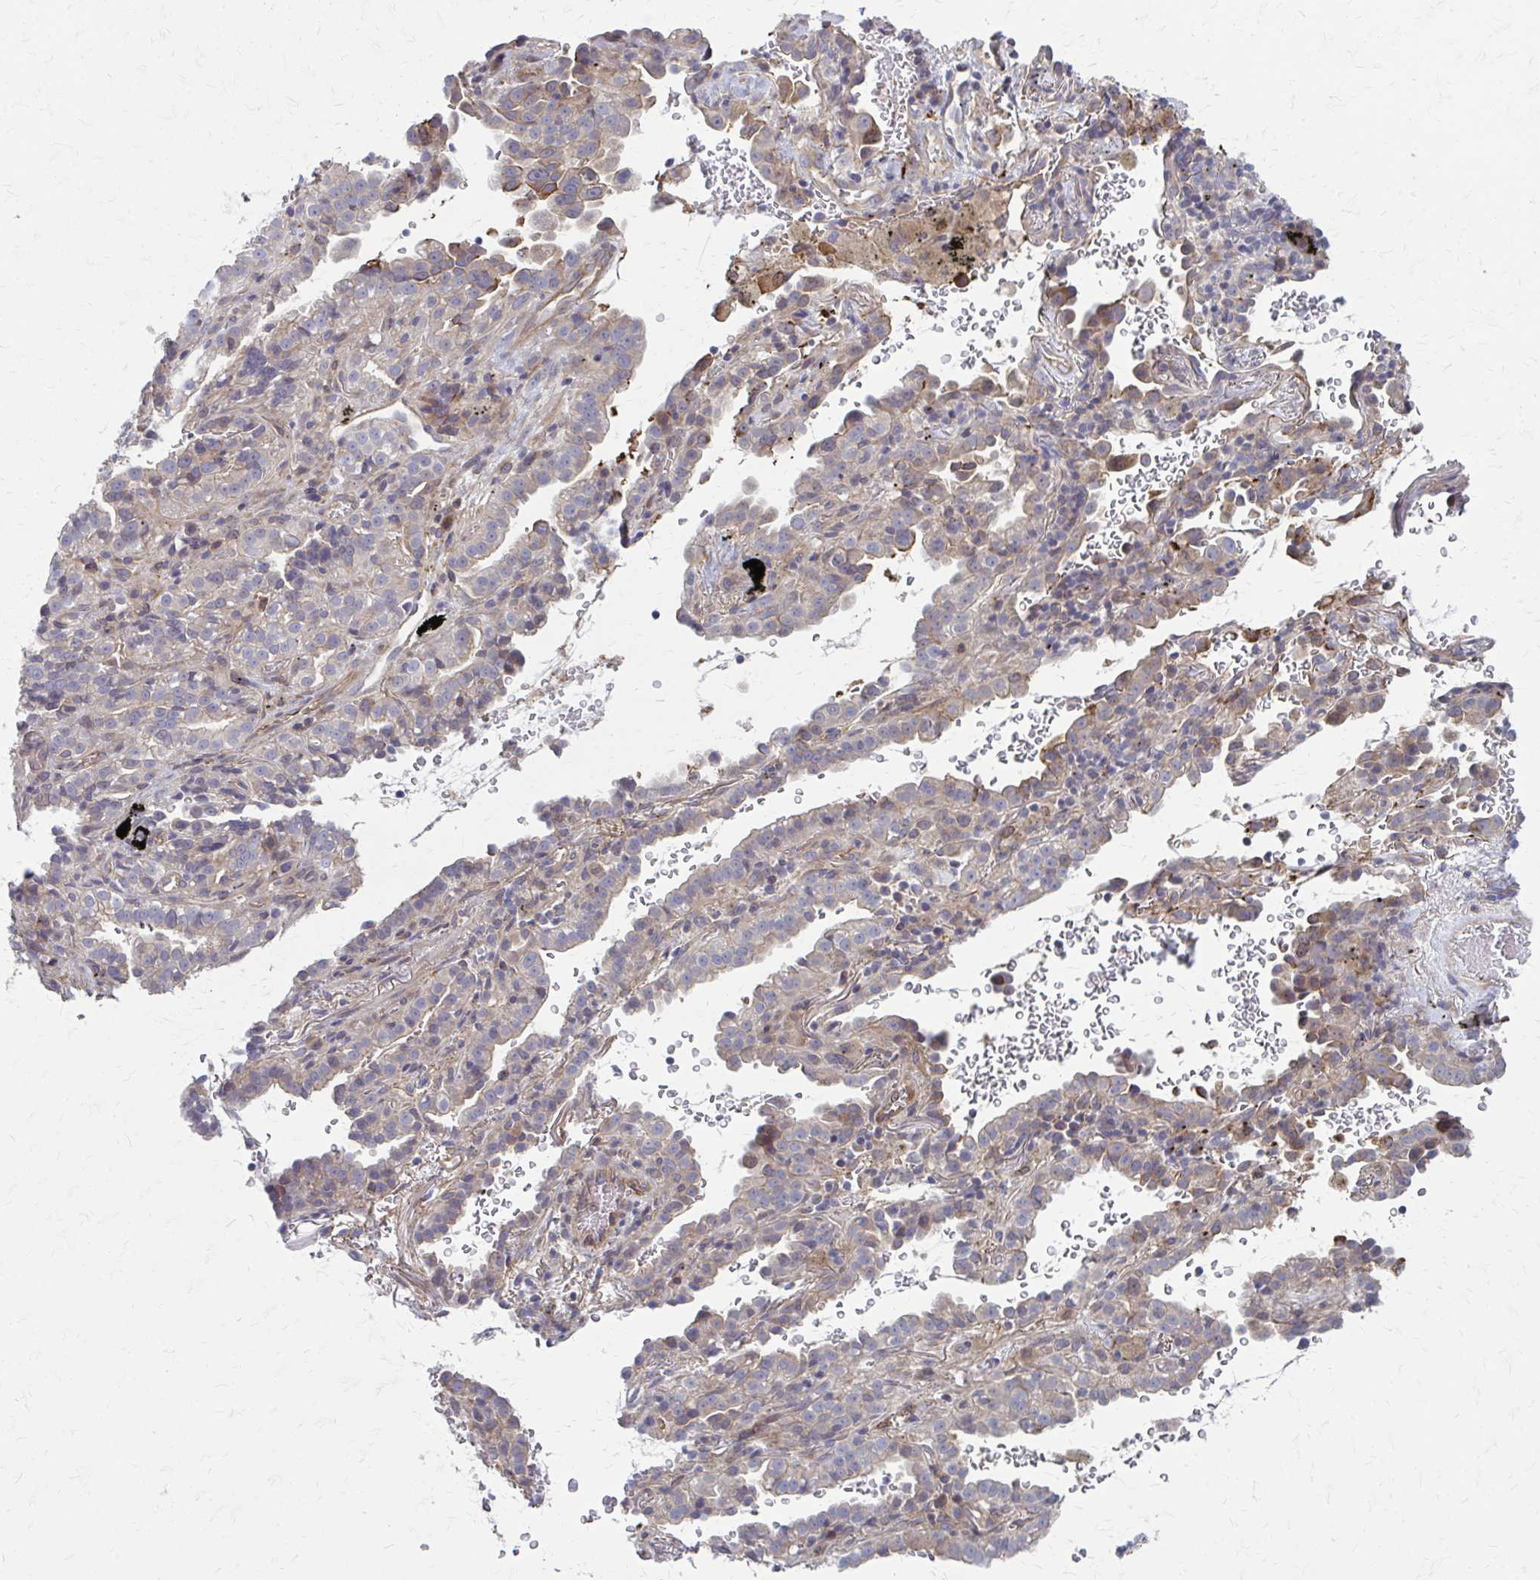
{"staining": {"intensity": "weak", "quantity": "<25%", "location": "cytoplasmic/membranous"}, "tissue": "lung cancer", "cell_type": "Tumor cells", "image_type": "cancer", "snomed": [{"axis": "morphology", "description": "Adenocarcinoma, NOS"}, {"axis": "topography", "description": "Lymph node"}, {"axis": "topography", "description": "Lung"}], "caption": "The histopathology image demonstrates no significant positivity in tumor cells of lung cancer (adenocarcinoma).", "gene": "MMP14", "patient": {"sex": "male", "age": 66}}